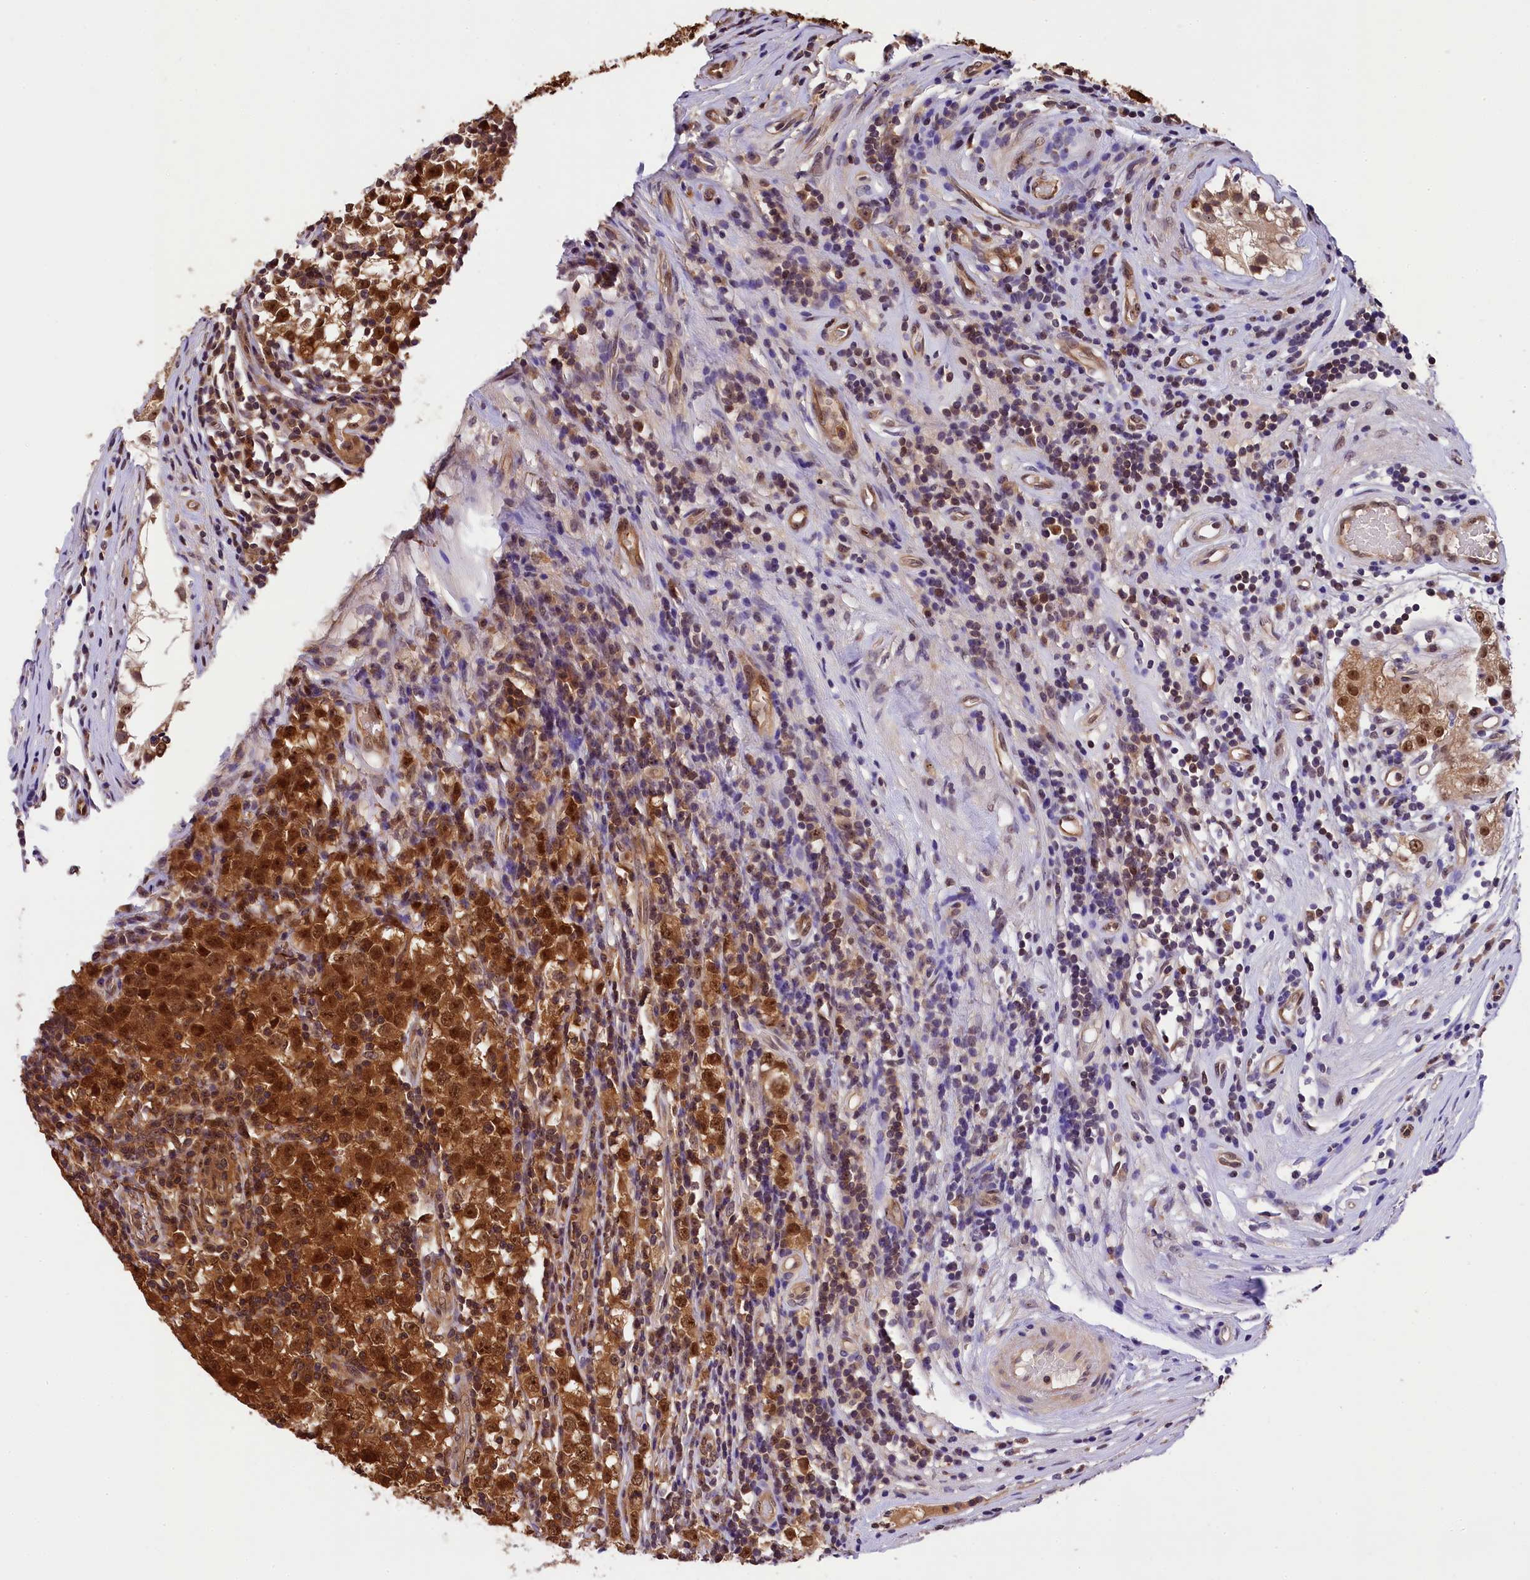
{"staining": {"intensity": "strong", "quantity": ">75%", "location": "cytoplasmic/membranous,nuclear"}, "tissue": "testis cancer", "cell_type": "Tumor cells", "image_type": "cancer", "snomed": [{"axis": "morphology", "description": "Seminoma, NOS"}, {"axis": "topography", "description": "Testis"}], "caption": "Immunohistochemical staining of testis cancer shows strong cytoplasmic/membranous and nuclear protein expression in about >75% of tumor cells.", "gene": "EIF6", "patient": {"sex": "male", "age": 65}}